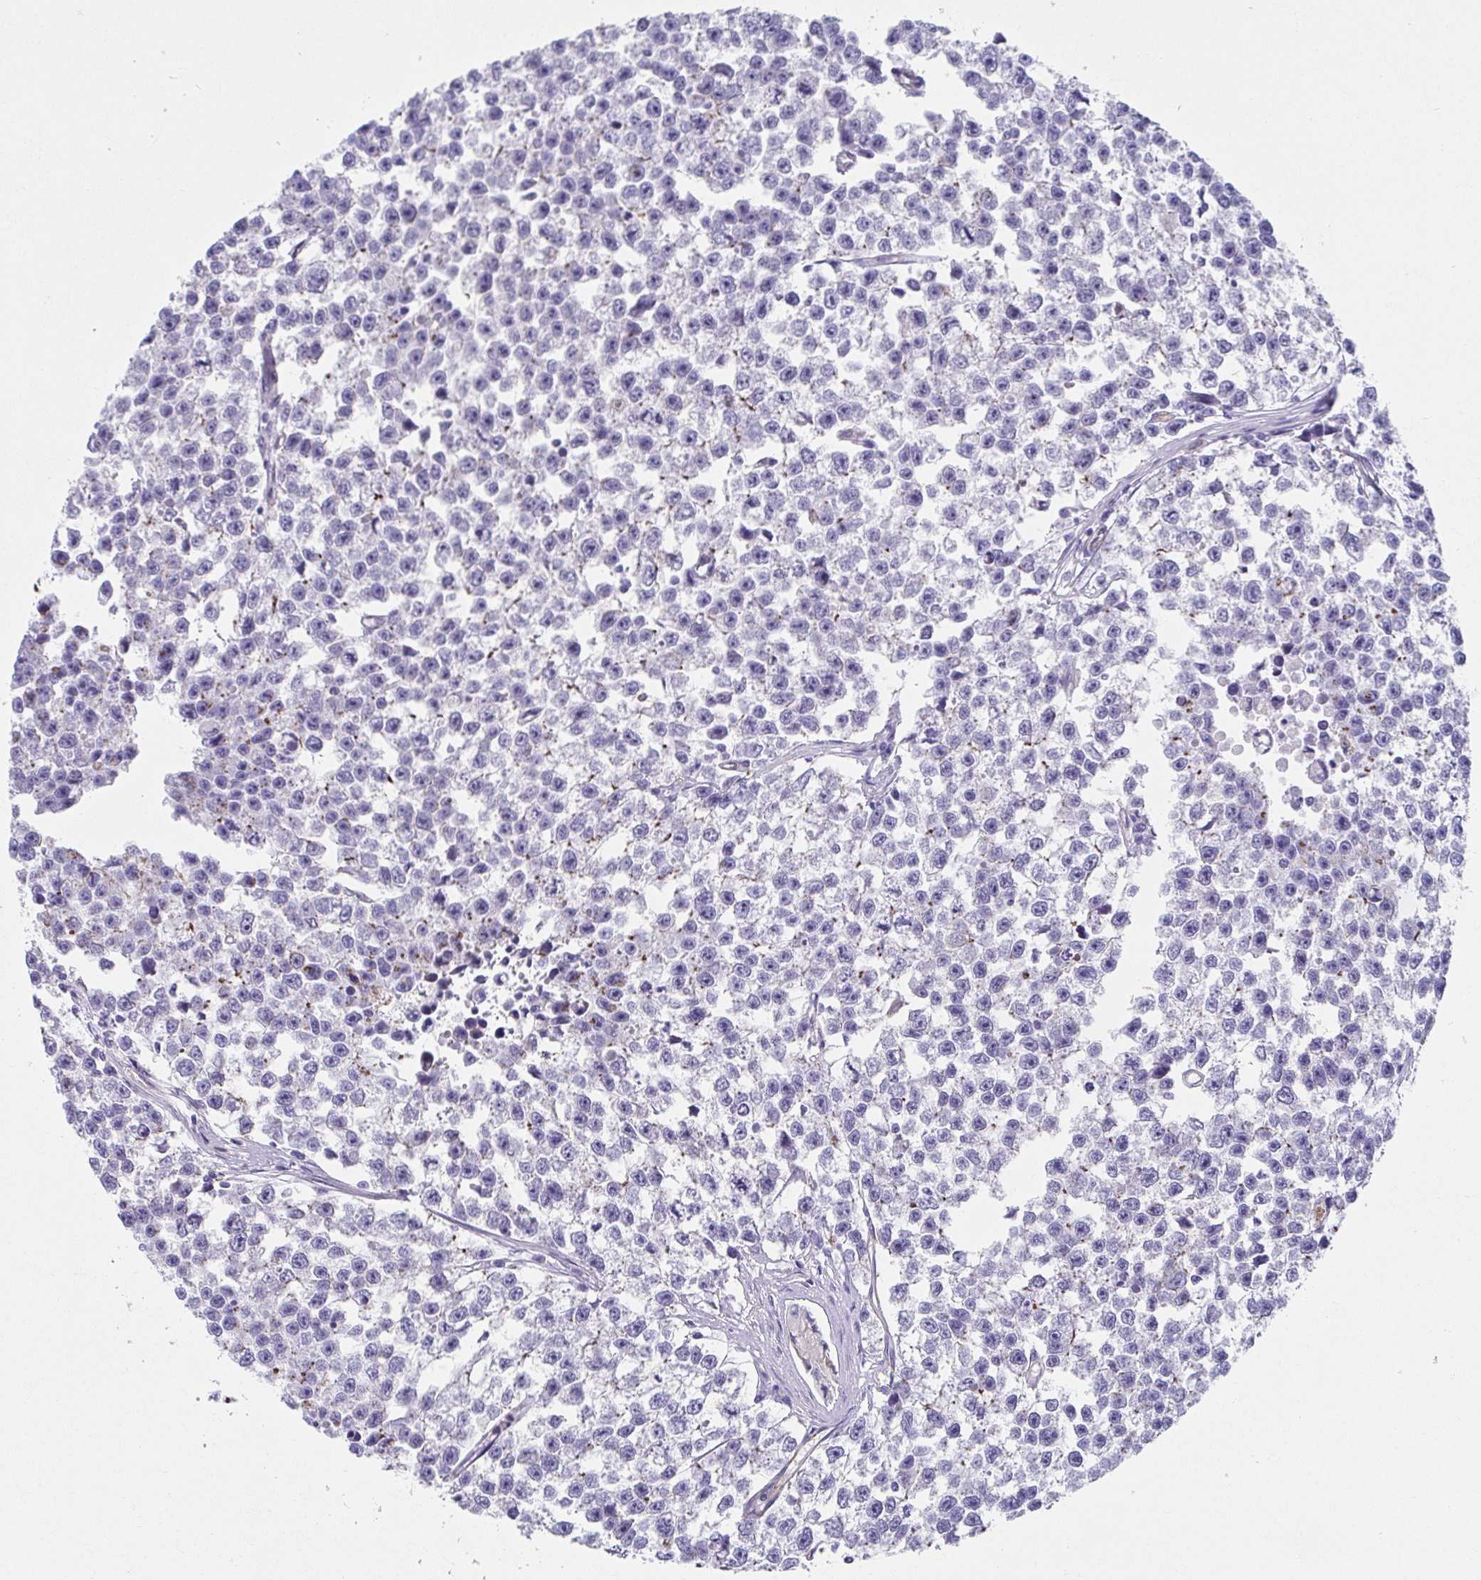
{"staining": {"intensity": "negative", "quantity": "none", "location": "none"}, "tissue": "testis cancer", "cell_type": "Tumor cells", "image_type": "cancer", "snomed": [{"axis": "morphology", "description": "Seminoma, NOS"}, {"axis": "topography", "description": "Testis"}], "caption": "Immunohistochemical staining of human testis cancer (seminoma) demonstrates no significant staining in tumor cells.", "gene": "TRAM2", "patient": {"sex": "male", "age": 26}}